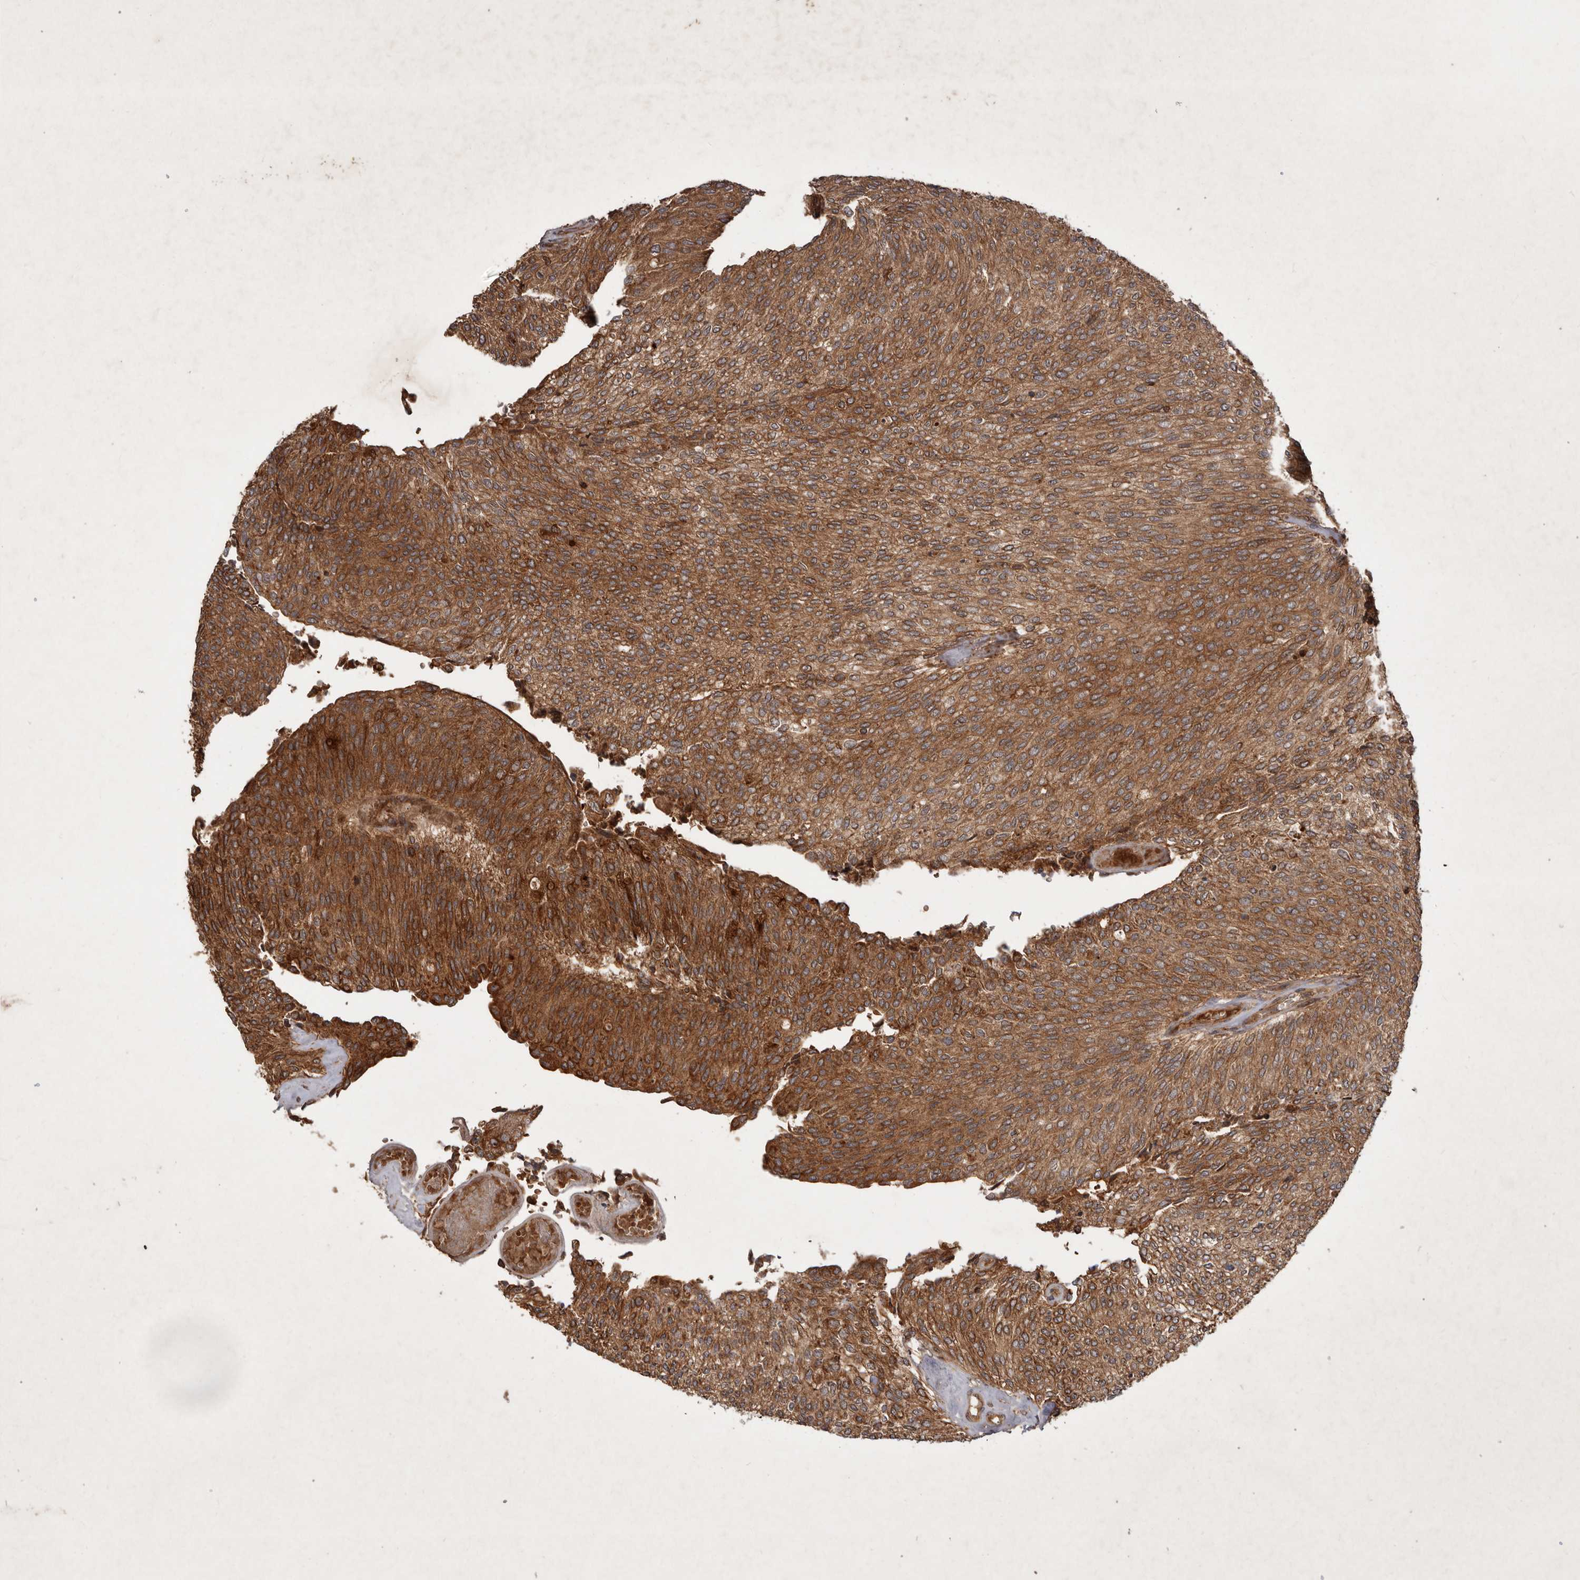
{"staining": {"intensity": "moderate", "quantity": ">75%", "location": "cytoplasmic/membranous"}, "tissue": "urothelial cancer", "cell_type": "Tumor cells", "image_type": "cancer", "snomed": [{"axis": "morphology", "description": "Urothelial carcinoma, Low grade"}, {"axis": "topography", "description": "Urinary bladder"}], "caption": "Immunohistochemical staining of human low-grade urothelial carcinoma reveals medium levels of moderate cytoplasmic/membranous protein positivity in about >75% of tumor cells.", "gene": "STK36", "patient": {"sex": "female", "age": 79}}